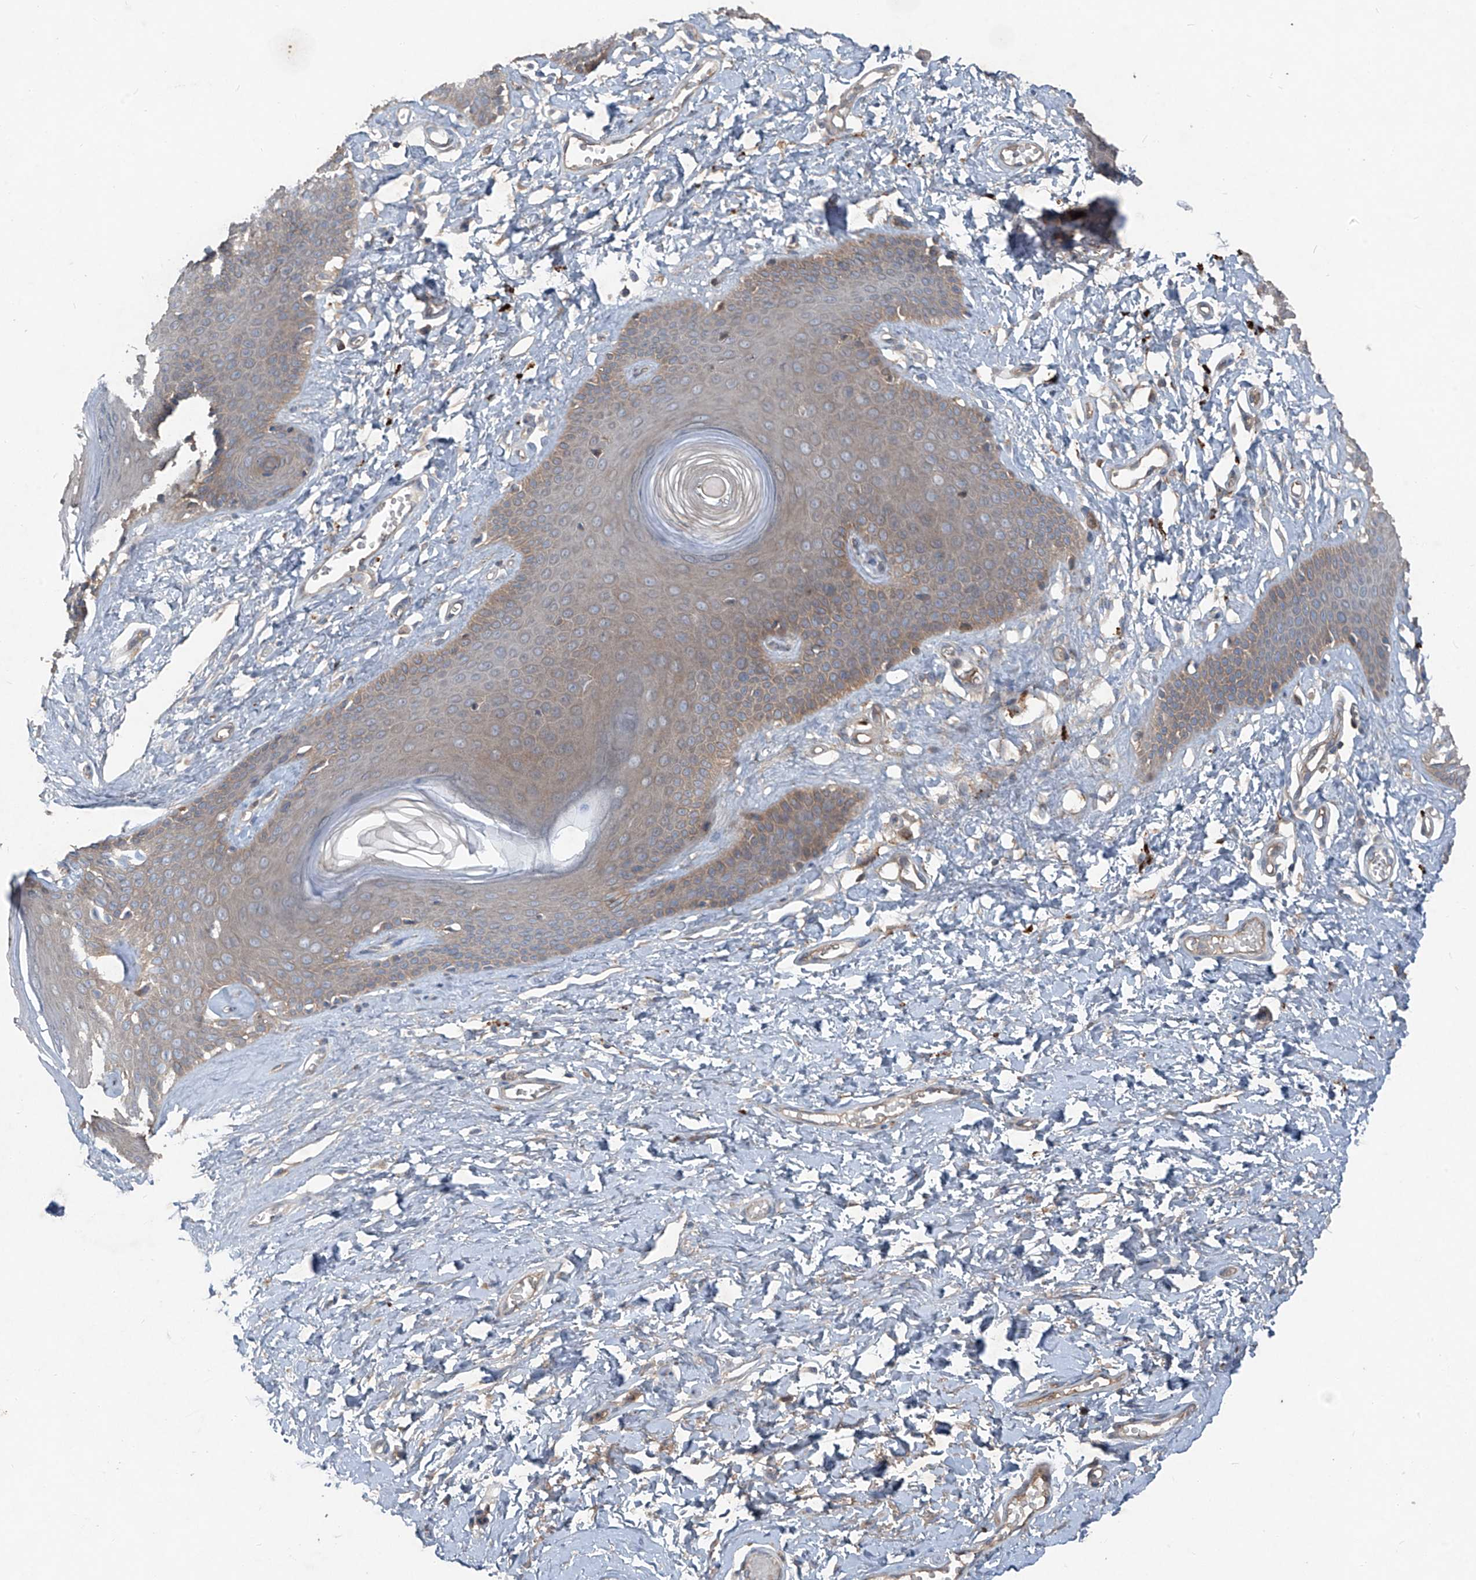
{"staining": {"intensity": "moderate", "quantity": "25%-75%", "location": "cytoplasmic/membranous"}, "tissue": "skin", "cell_type": "Epidermal cells", "image_type": "normal", "snomed": [{"axis": "morphology", "description": "Normal tissue, NOS"}, {"axis": "morphology", "description": "Inflammation, NOS"}, {"axis": "topography", "description": "Vulva"}], "caption": "DAB immunohistochemical staining of benign human skin displays moderate cytoplasmic/membranous protein positivity in about 25%-75% of epidermal cells. The protein of interest is stained brown, and the nuclei are stained in blue (DAB IHC with brightfield microscopy, high magnification).", "gene": "FOXRED2", "patient": {"sex": "female", "age": 84}}